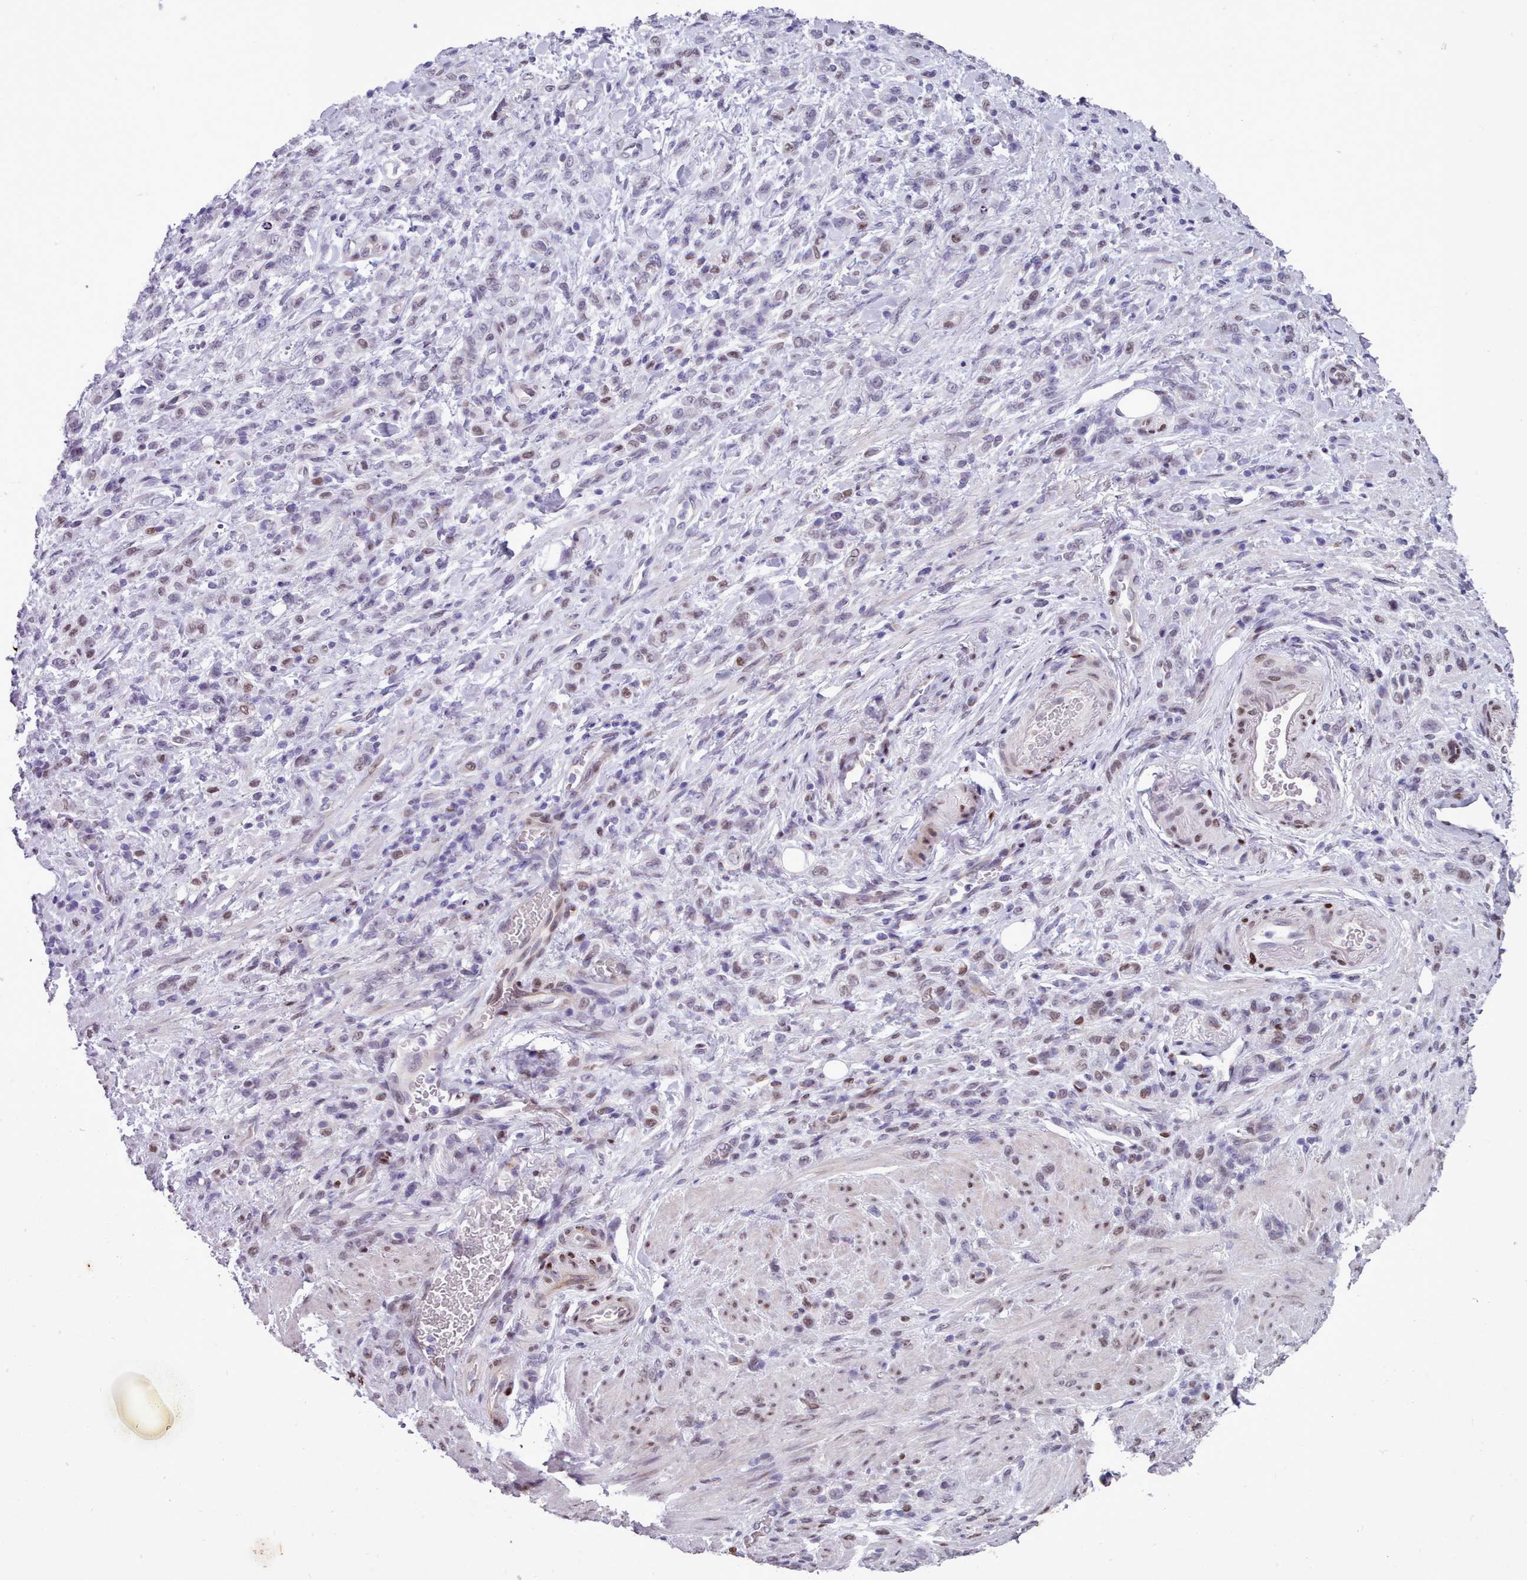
{"staining": {"intensity": "weak", "quantity": "<25%", "location": "nuclear"}, "tissue": "stomach cancer", "cell_type": "Tumor cells", "image_type": "cancer", "snomed": [{"axis": "morphology", "description": "Adenocarcinoma, NOS"}, {"axis": "topography", "description": "Stomach"}], "caption": "This is an immunohistochemistry micrograph of human stomach cancer (adenocarcinoma). There is no staining in tumor cells.", "gene": "KCNT2", "patient": {"sex": "male", "age": 77}}